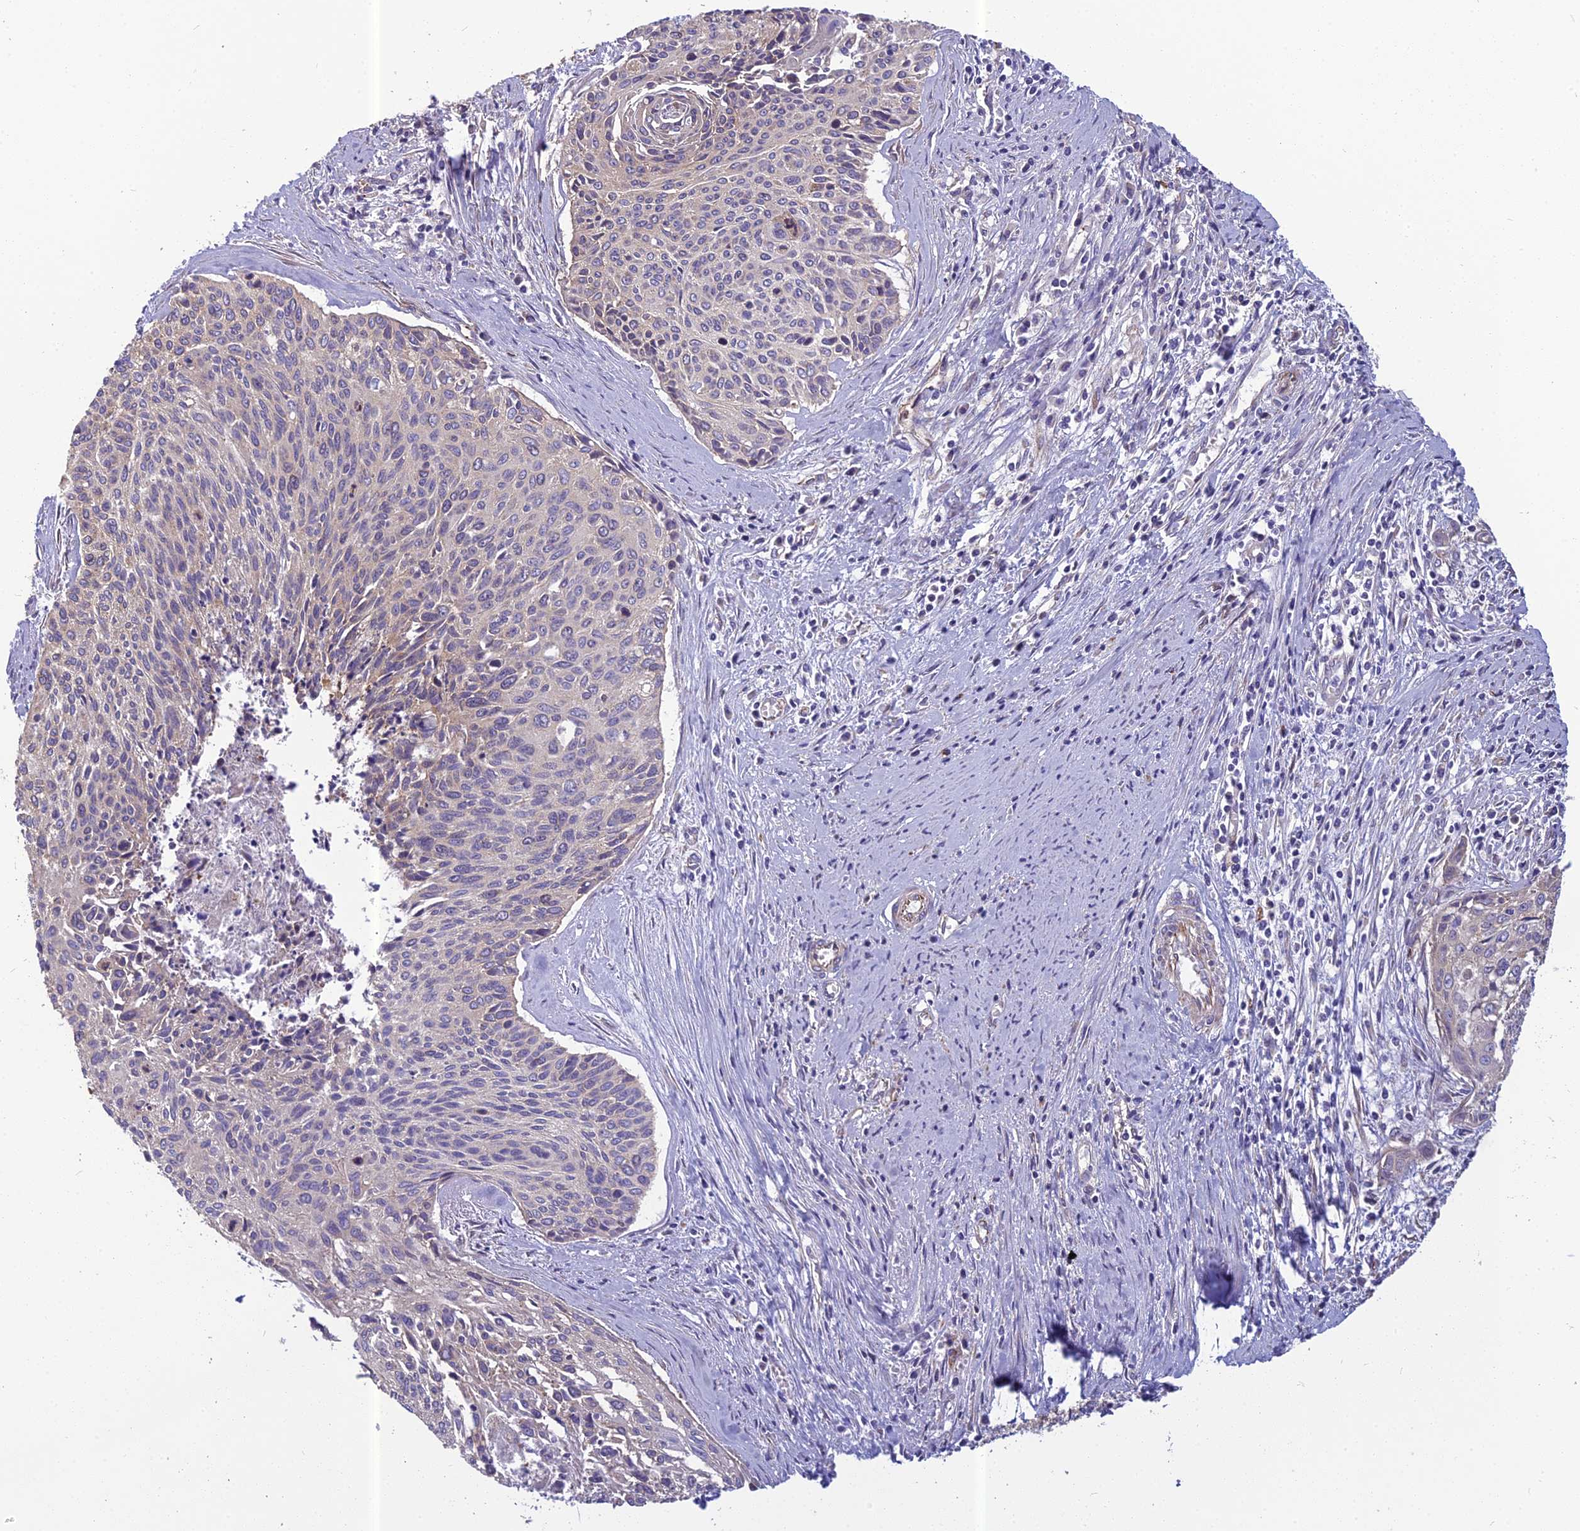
{"staining": {"intensity": "weak", "quantity": "<25%", "location": "cytoplasmic/membranous"}, "tissue": "cervical cancer", "cell_type": "Tumor cells", "image_type": "cancer", "snomed": [{"axis": "morphology", "description": "Squamous cell carcinoma, NOS"}, {"axis": "topography", "description": "Cervix"}], "caption": "A histopathology image of human cervical squamous cell carcinoma is negative for staining in tumor cells.", "gene": "SPDL1", "patient": {"sex": "female", "age": 55}}